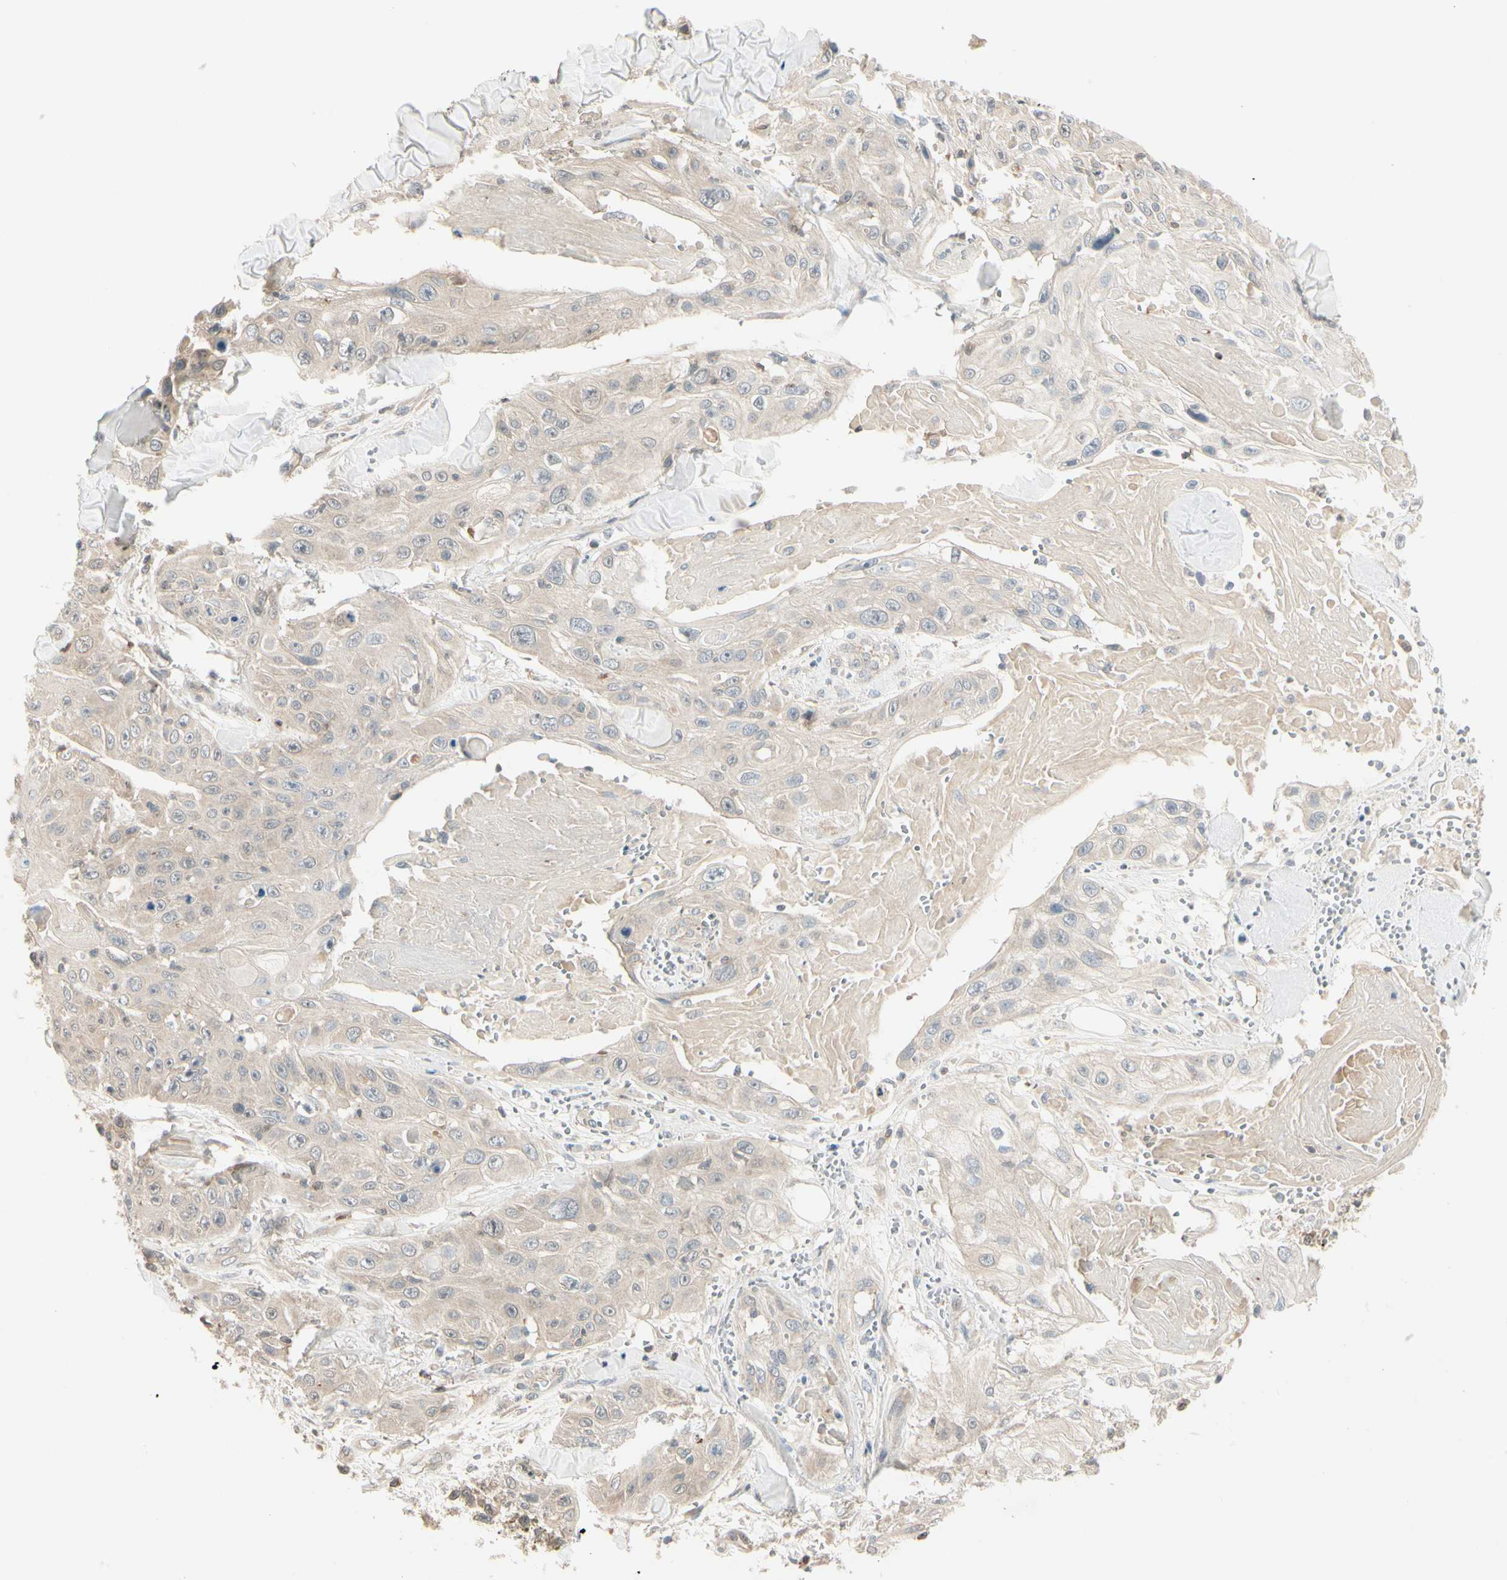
{"staining": {"intensity": "weak", "quantity": "25%-75%", "location": "cytoplasmic/membranous"}, "tissue": "skin cancer", "cell_type": "Tumor cells", "image_type": "cancer", "snomed": [{"axis": "morphology", "description": "Squamous cell carcinoma, NOS"}, {"axis": "topography", "description": "Skin"}], "caption": "The histopathology image exhibits immunohistochemical staining of squamous cell carcinoma (skin). There is weak cytoplasmic/membranous positivity is appreciated in about 25%-75% of tumor cells.", "gene": "EVC", "patient": {"sex": "male", "age": 86}}